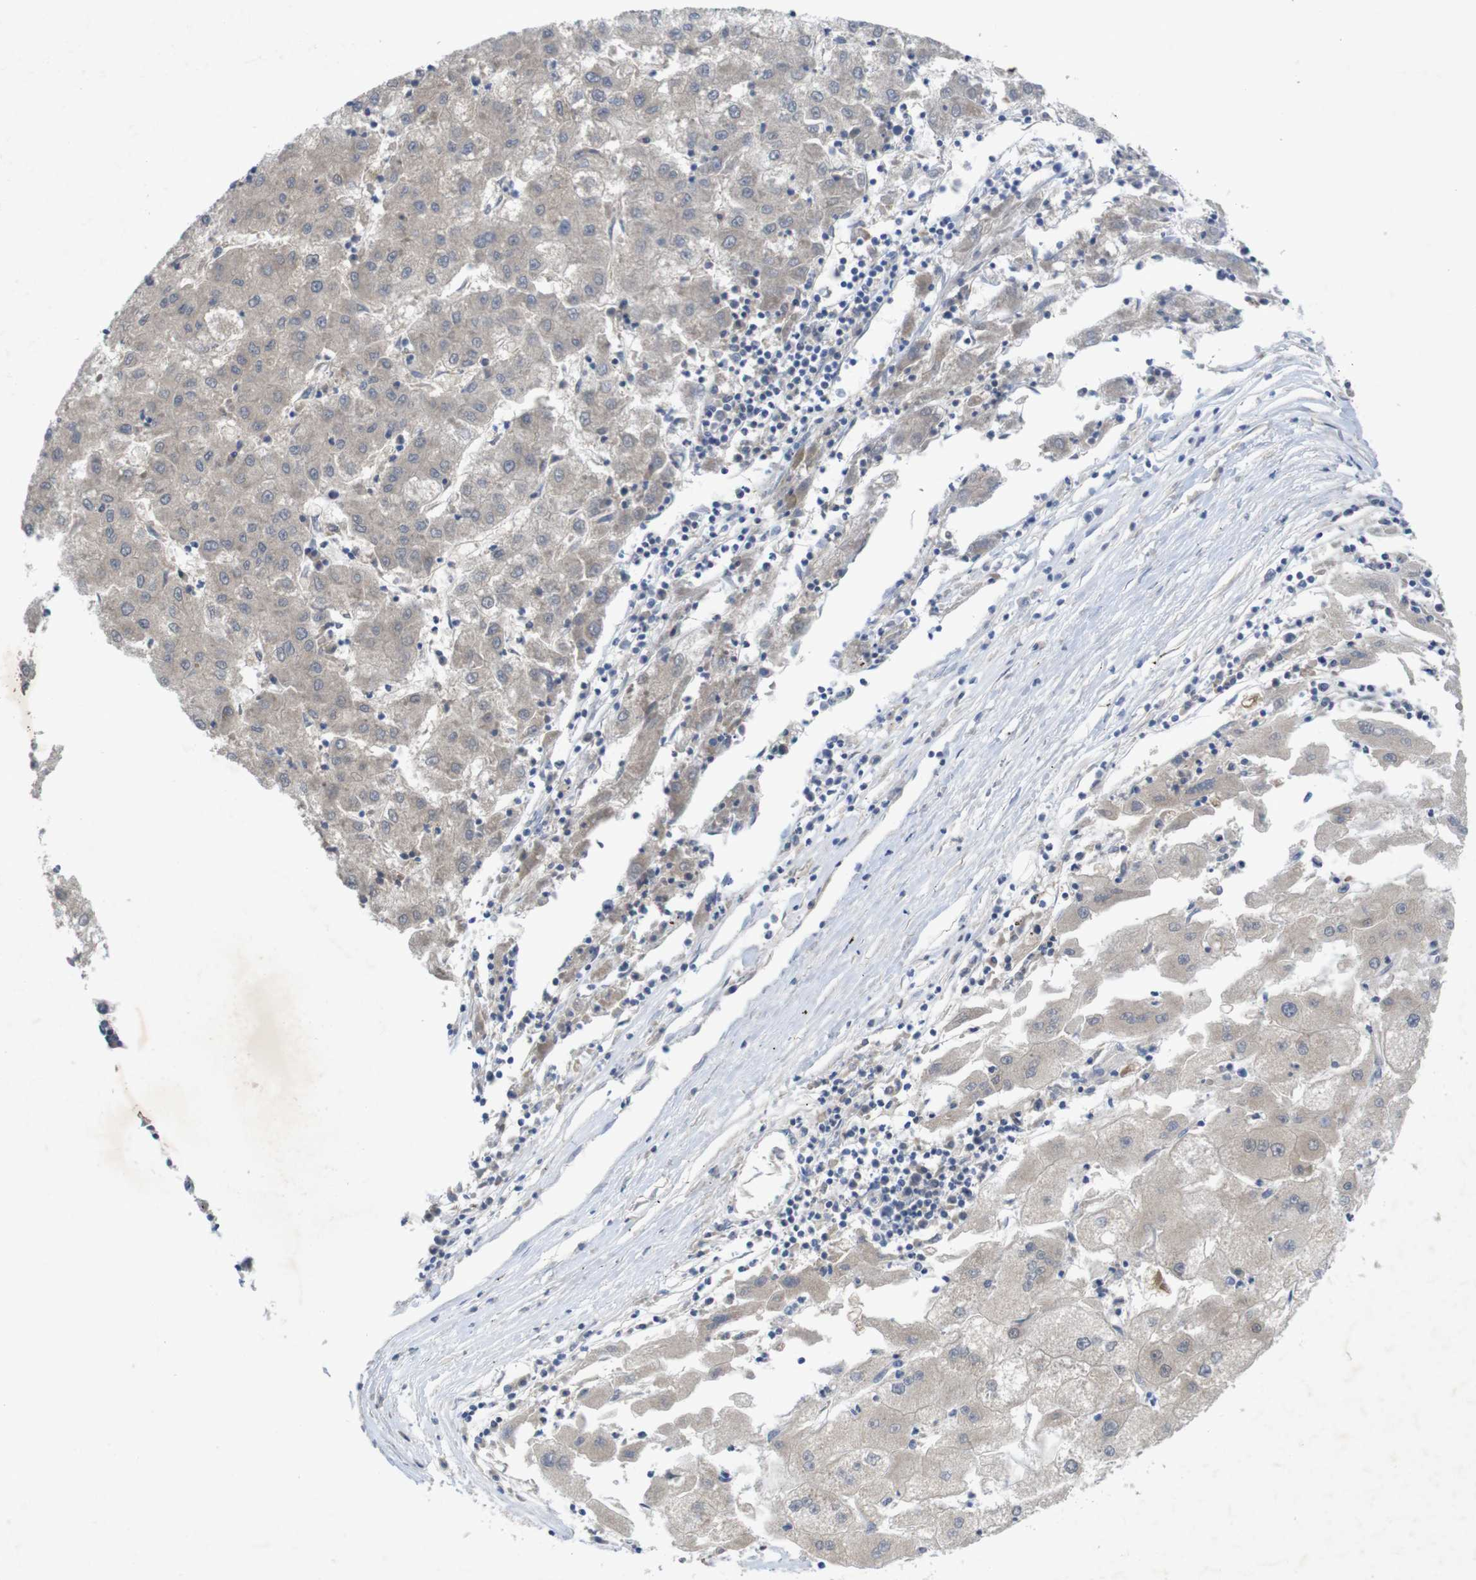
{"staining": {"intensity": "weak", "quantity": ">75%", "location": "cytoplasmic/membranous"}, "tissue": "liver cancer", "cell_type": "Tumor cells", "image_type": "cancer", "snomed": [{"axis": "morphology", "description": "Carcinoma, Hepatocellular, NOS"}, {"axis": "topography", "description": "Liver"}], "caption": "Protein expression analysis of human liver cancer (hepatocellular carcinoma) reveals weak cytoplasmic/membranous staining in approximately >75% of tumor cells.", "gene": "BCAR3", "patient": {"sex": "male", "age": 72}}